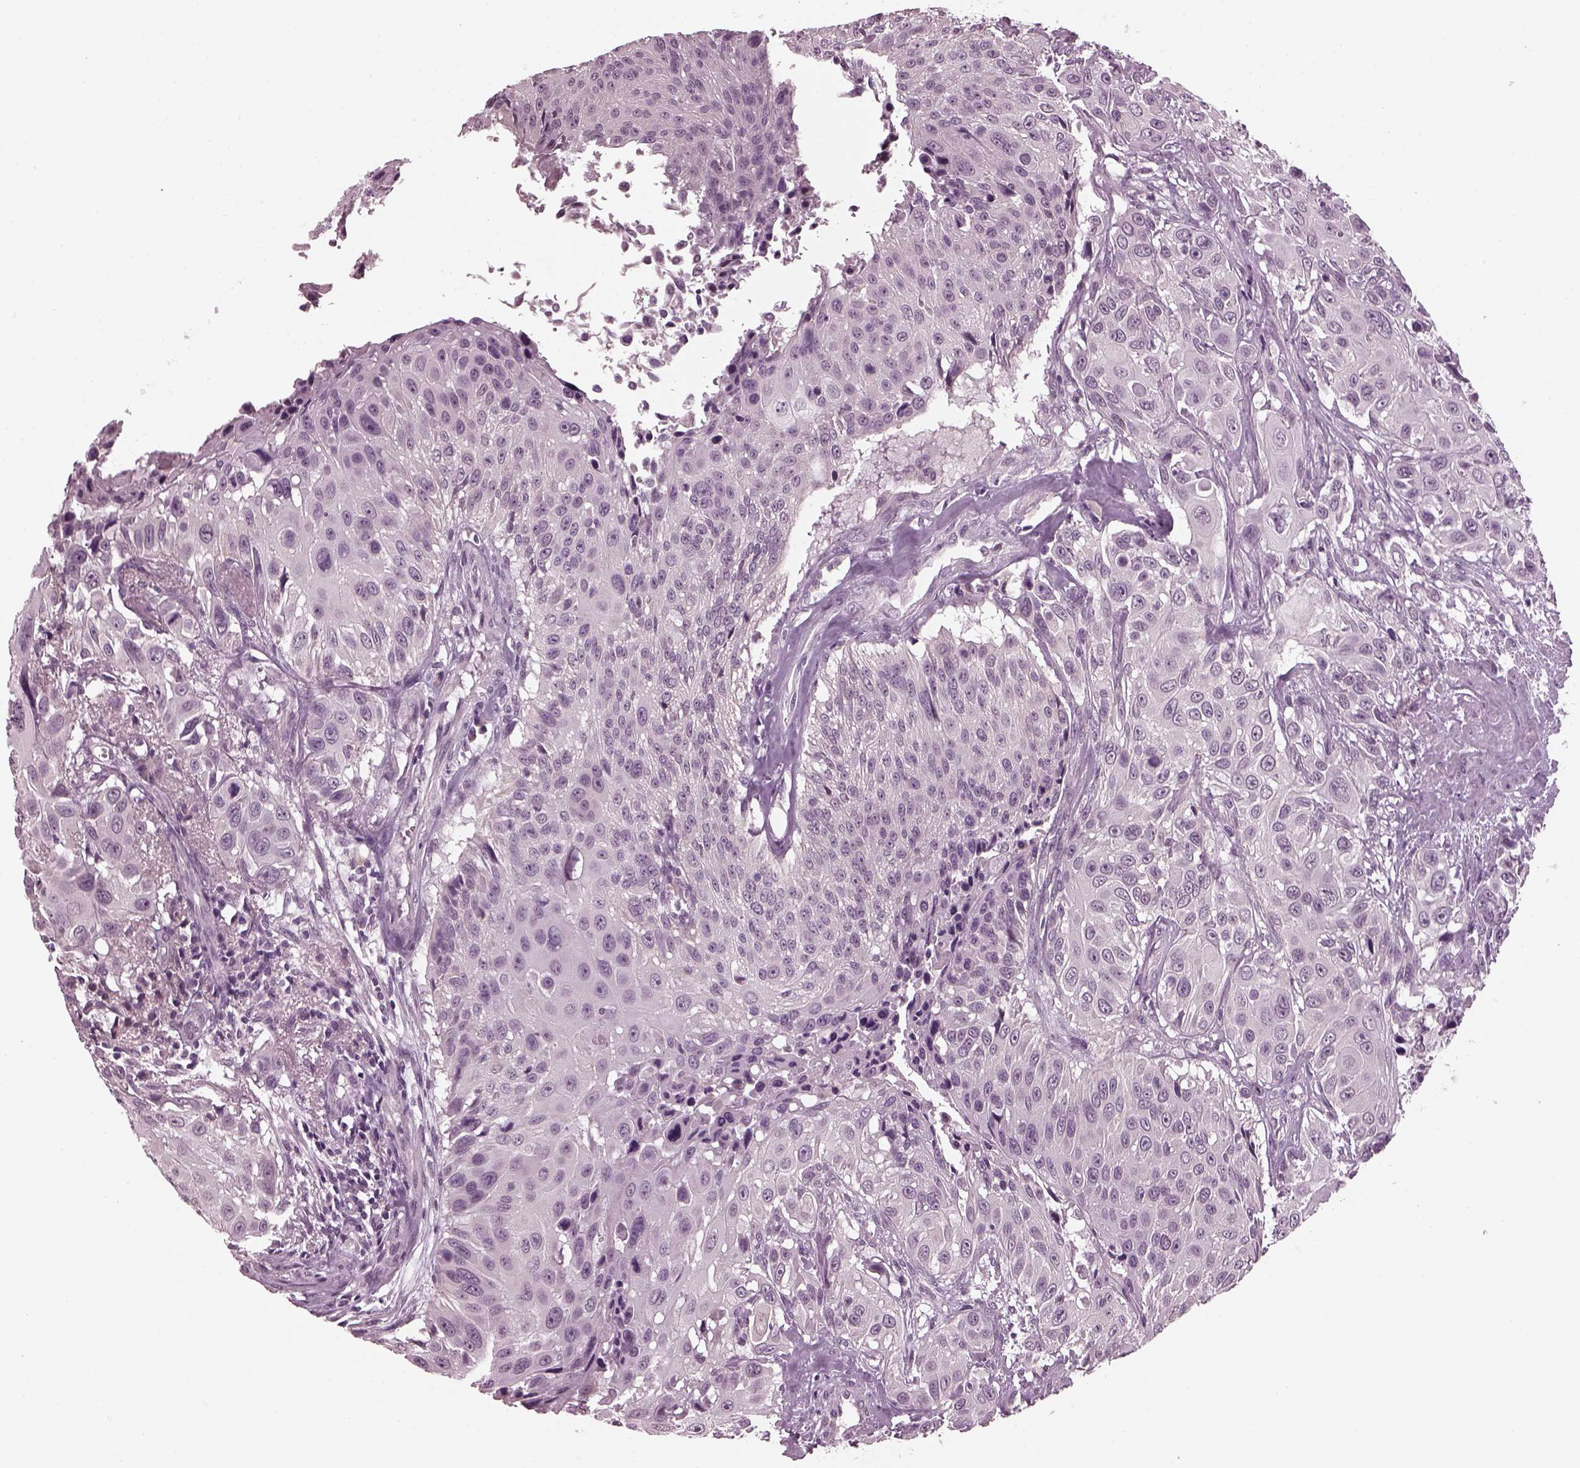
{"staining": {"intensity": "negative", "quantity": "none", "location": "none"}, "tissue": "urothelial cancer", "cell_type": "Tumor cells", "image_type": "cancer", "snomed": [{"axis": "morphology", "description": "Urothelial carcinoma, NOS"}, {"axis": "topography", "description": "Urinary bladder"}], "caption": "Image shows no significant protein positivity in tumor cells of urothelial cancer. (Immunohistochemistry, brightfield microscopy, high magnification).", "gene": "CLCN4", "patient": {"sex": "male", "age": 55}}